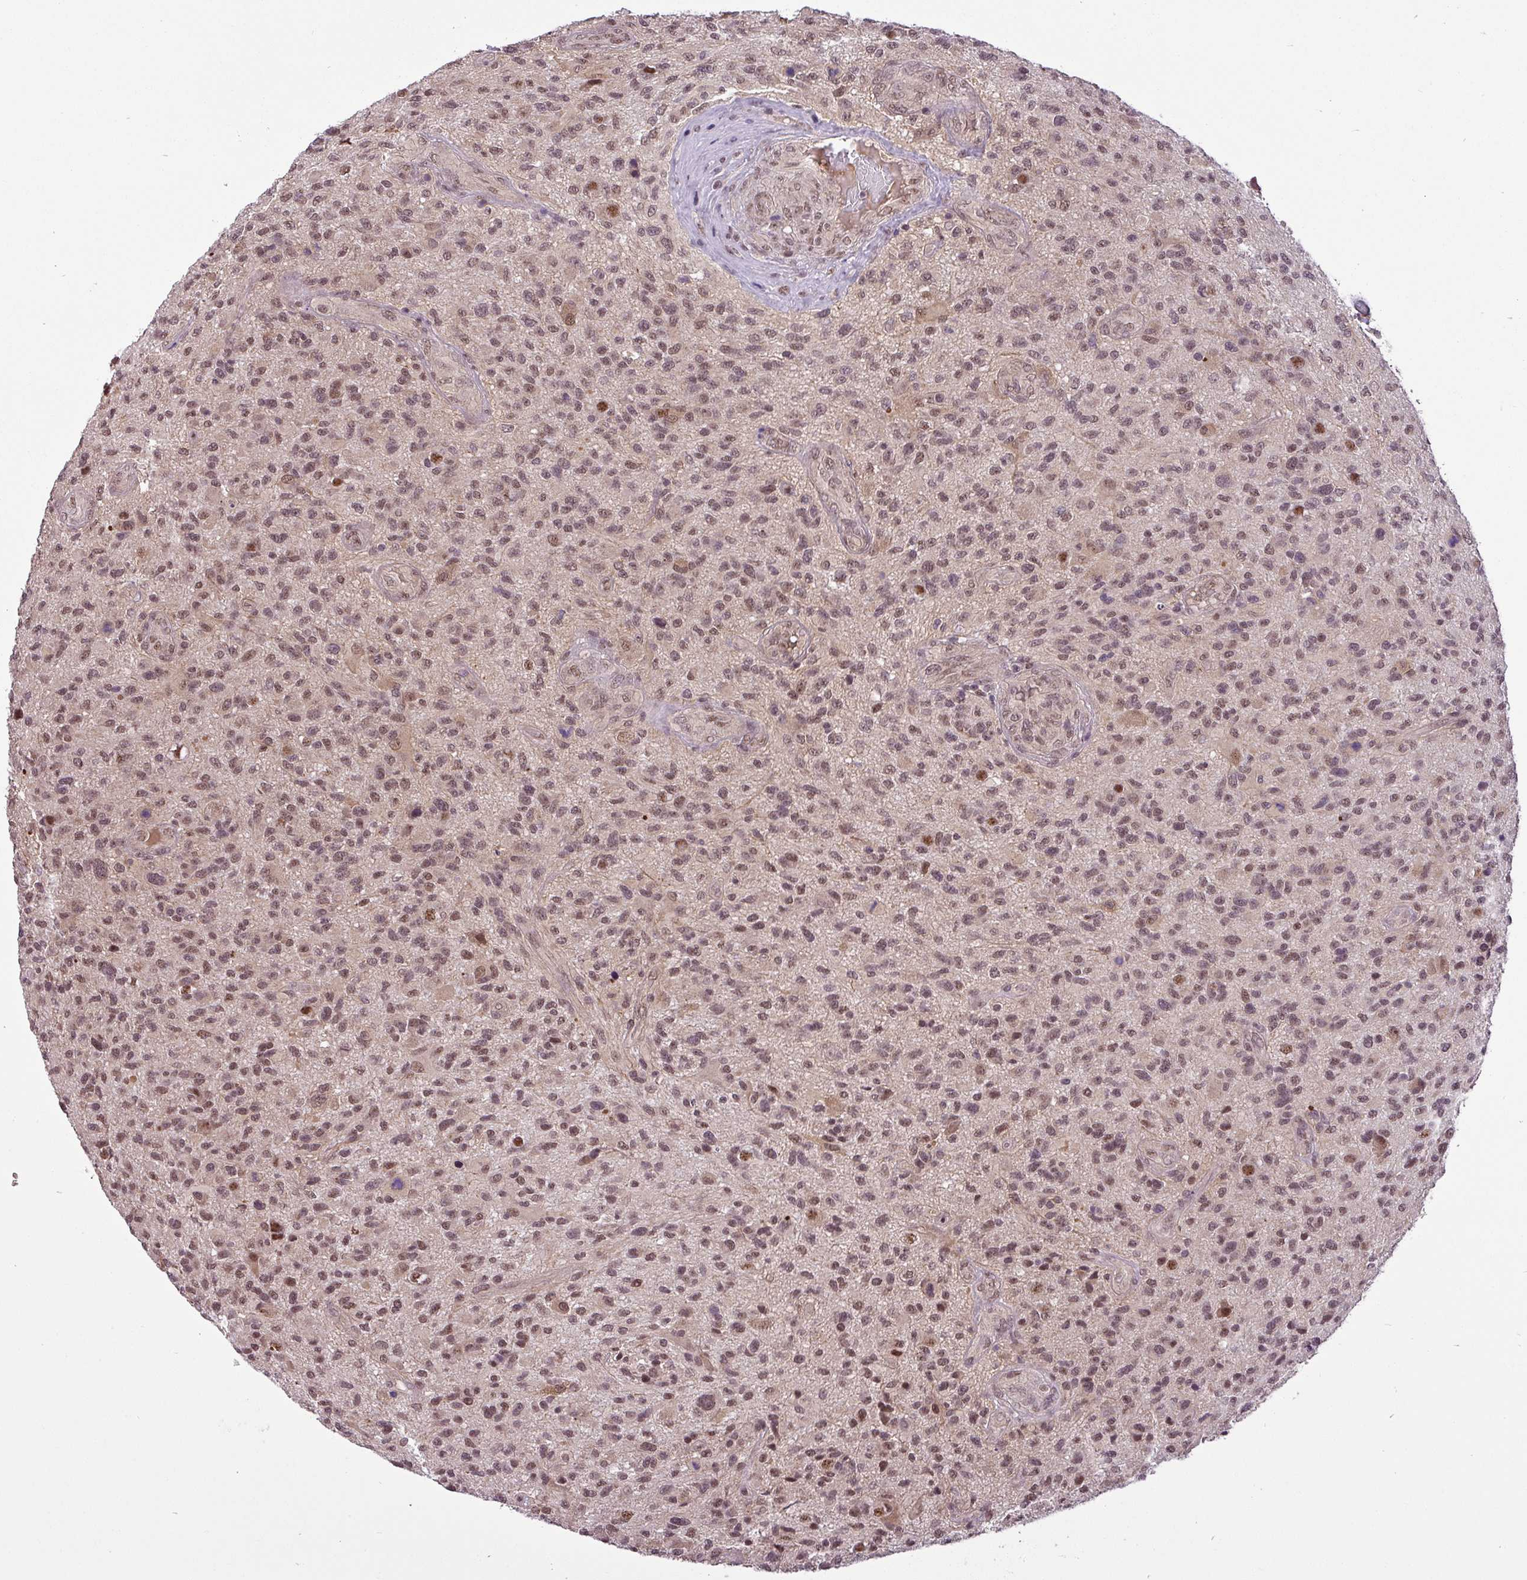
{"staining": {"intensity": "moderate", "quantity": ">75%", "location": "nuclear"}, "tissue": "glioma", "cell_type": "Tumor cells", "image_type": "cancer", "snomed": [{"axis": "morphology", "description": "Glioma, malignant, High grade"}, {"axis": "topography", "description": "Brain"}], "caption": "Human malignant glioma (high-grade) stained for a protein (brown) reveals moderate nuclear positive expression in about >75% of tumor cells.", "gene": "MFHAS1", "patient": {"sex": "male", "age": 47}}